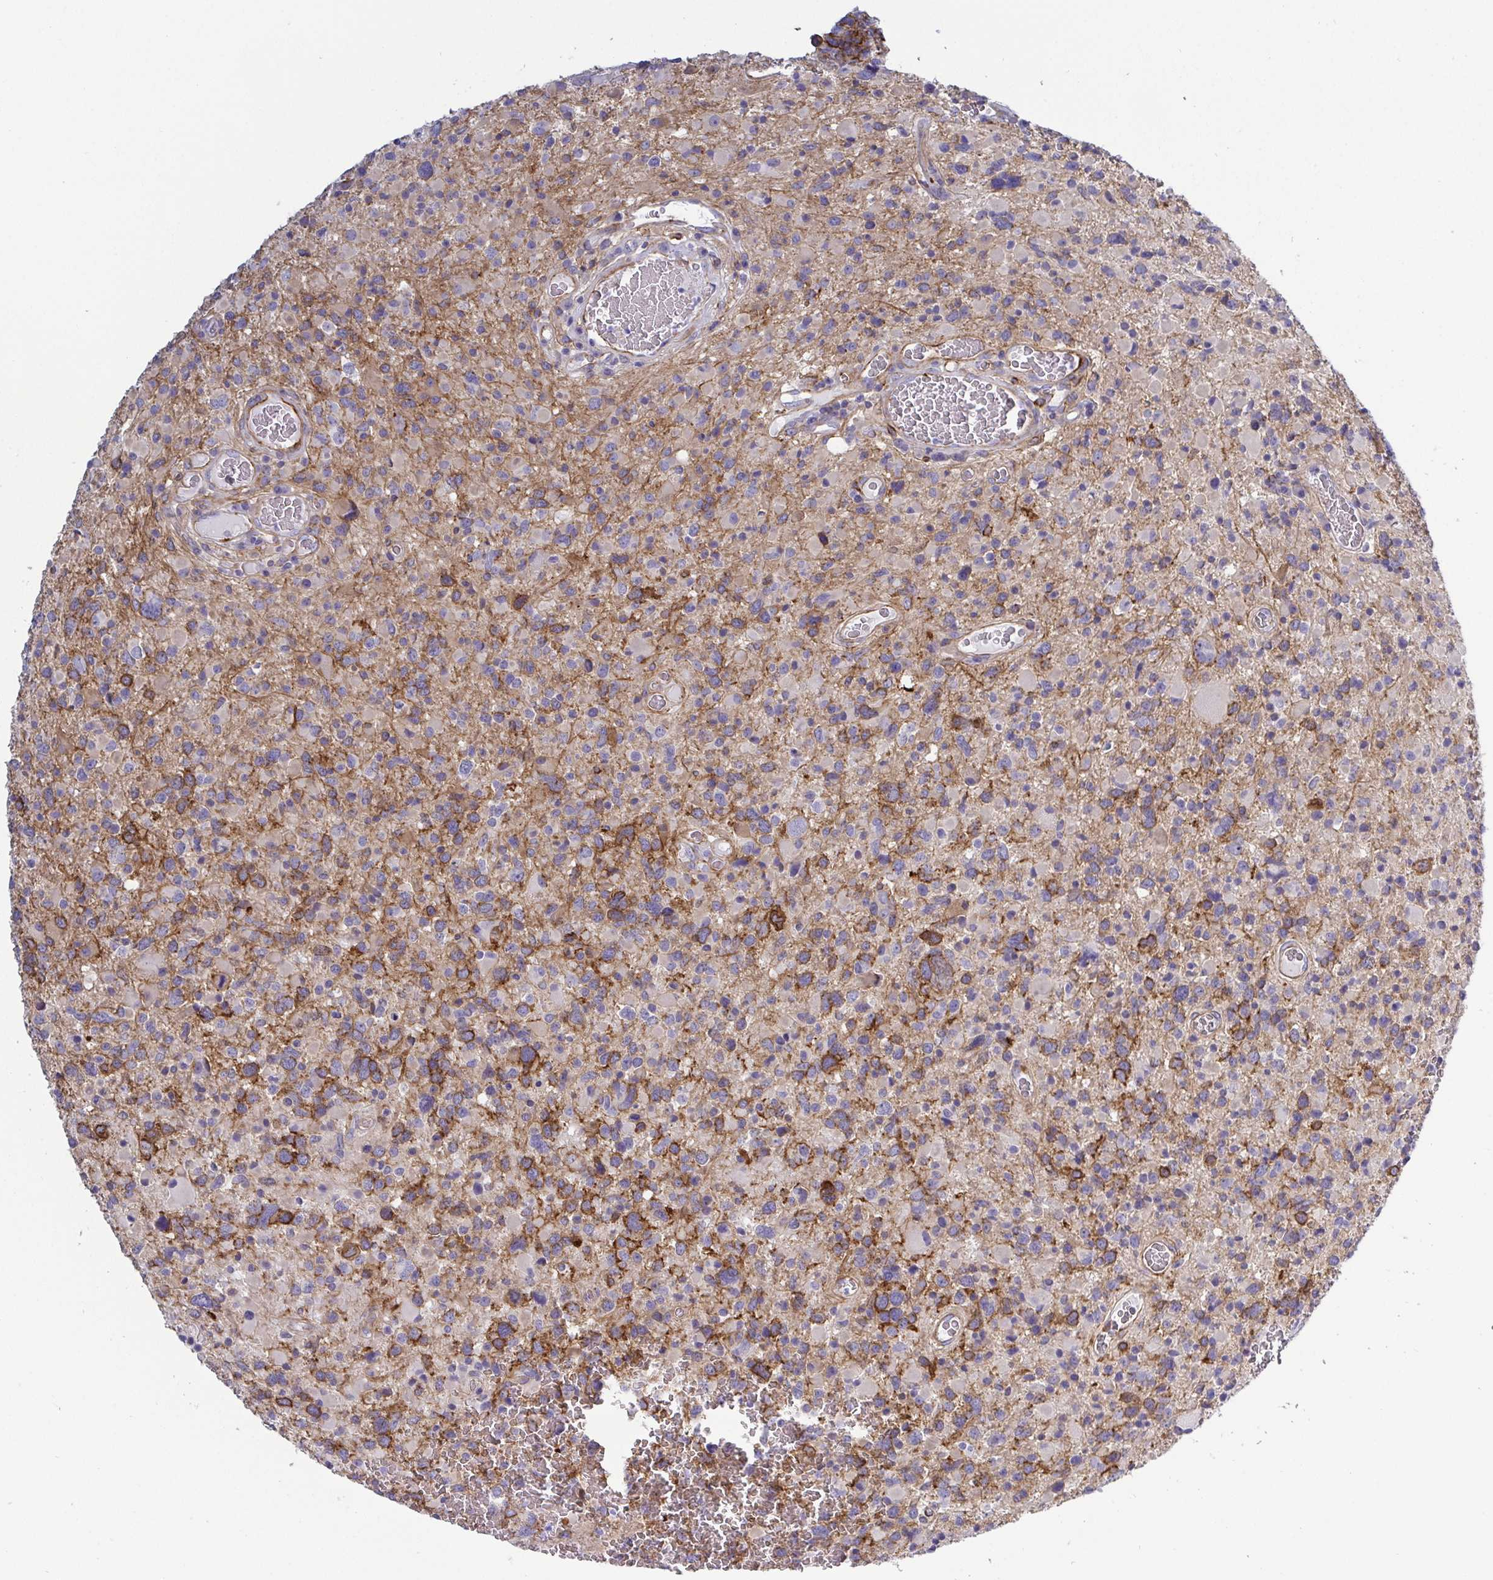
{"staining": {"intensity": "moderate", "quantity": "25%-75%", "location": "cytoplasmic/membranous"}, "tissue": "glioma", "cell_type": "Tumor cells", "image_type": "cancer", "snomed": [{"axis": "morphology", "description": "Glioma, malignant, High grade"}, {"axis": "topography", "description": "Brain"}], "caption": "Immunohistochemical staining of malignant glioma (high-grade) exhibits medium levels of moderate cytoplasmic/membranous protein positivity in about 25%-75% of tumor cells.", "gene": "LIMA1", "patient": {"sex": "female", "age": 40}}